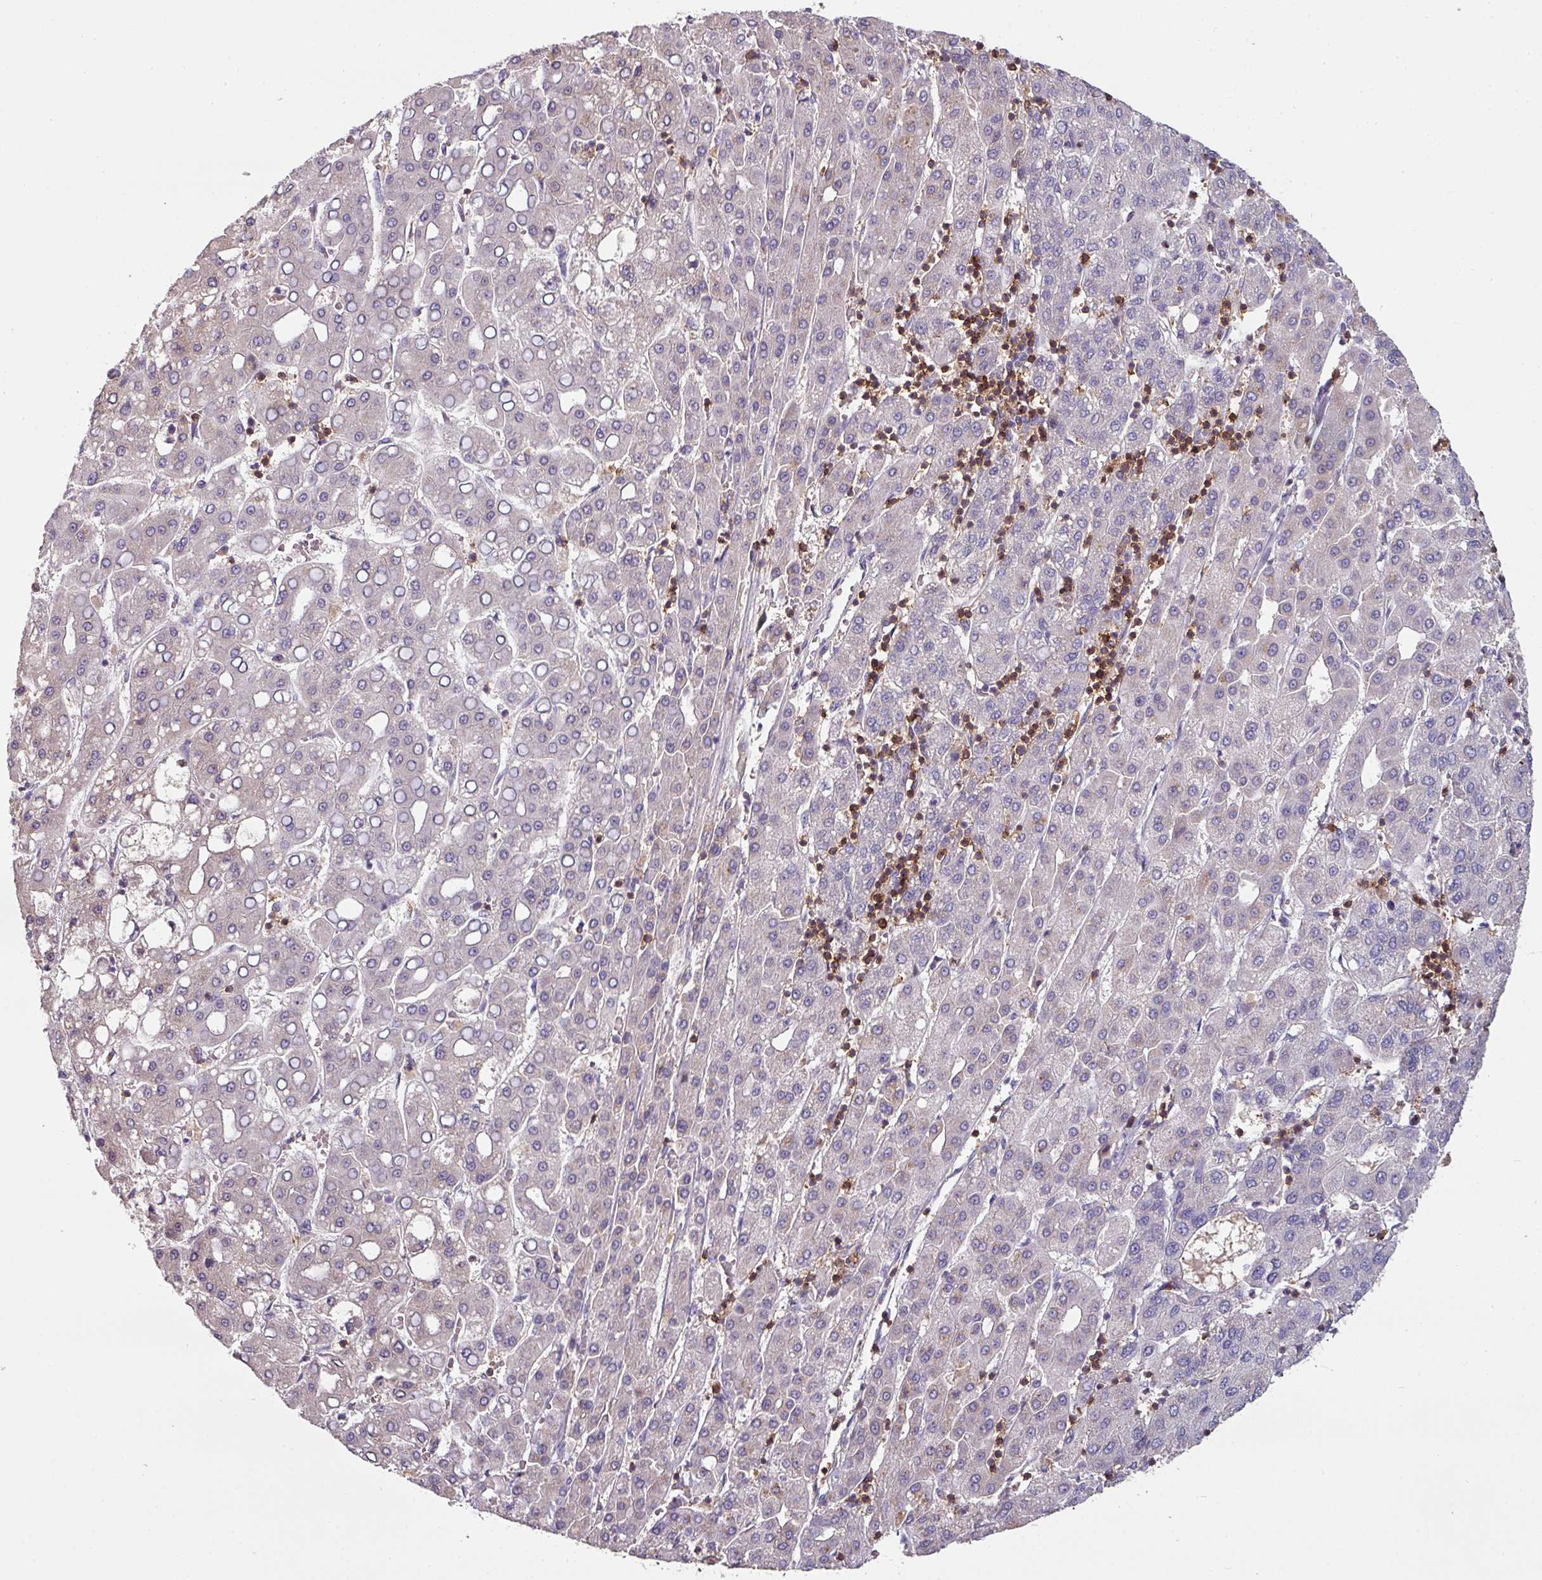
{"staining": {"intensity": "negative", "quantity": "none", "location": "none"}, "tissue": "liver cancer", "cell_type": "Tumor cells", "image_type": "cancer", "snomed": [{"axis": "morphology", "description": "Carcinoma, Hepatocellular, NOS"}, {"axis": "topography", "description": "Liver"}], "caption": "Tumor cells show no significant protein expression in liver cancer.", "gene": "CD3G", "patient": {"sex": "male", "age": 65}}